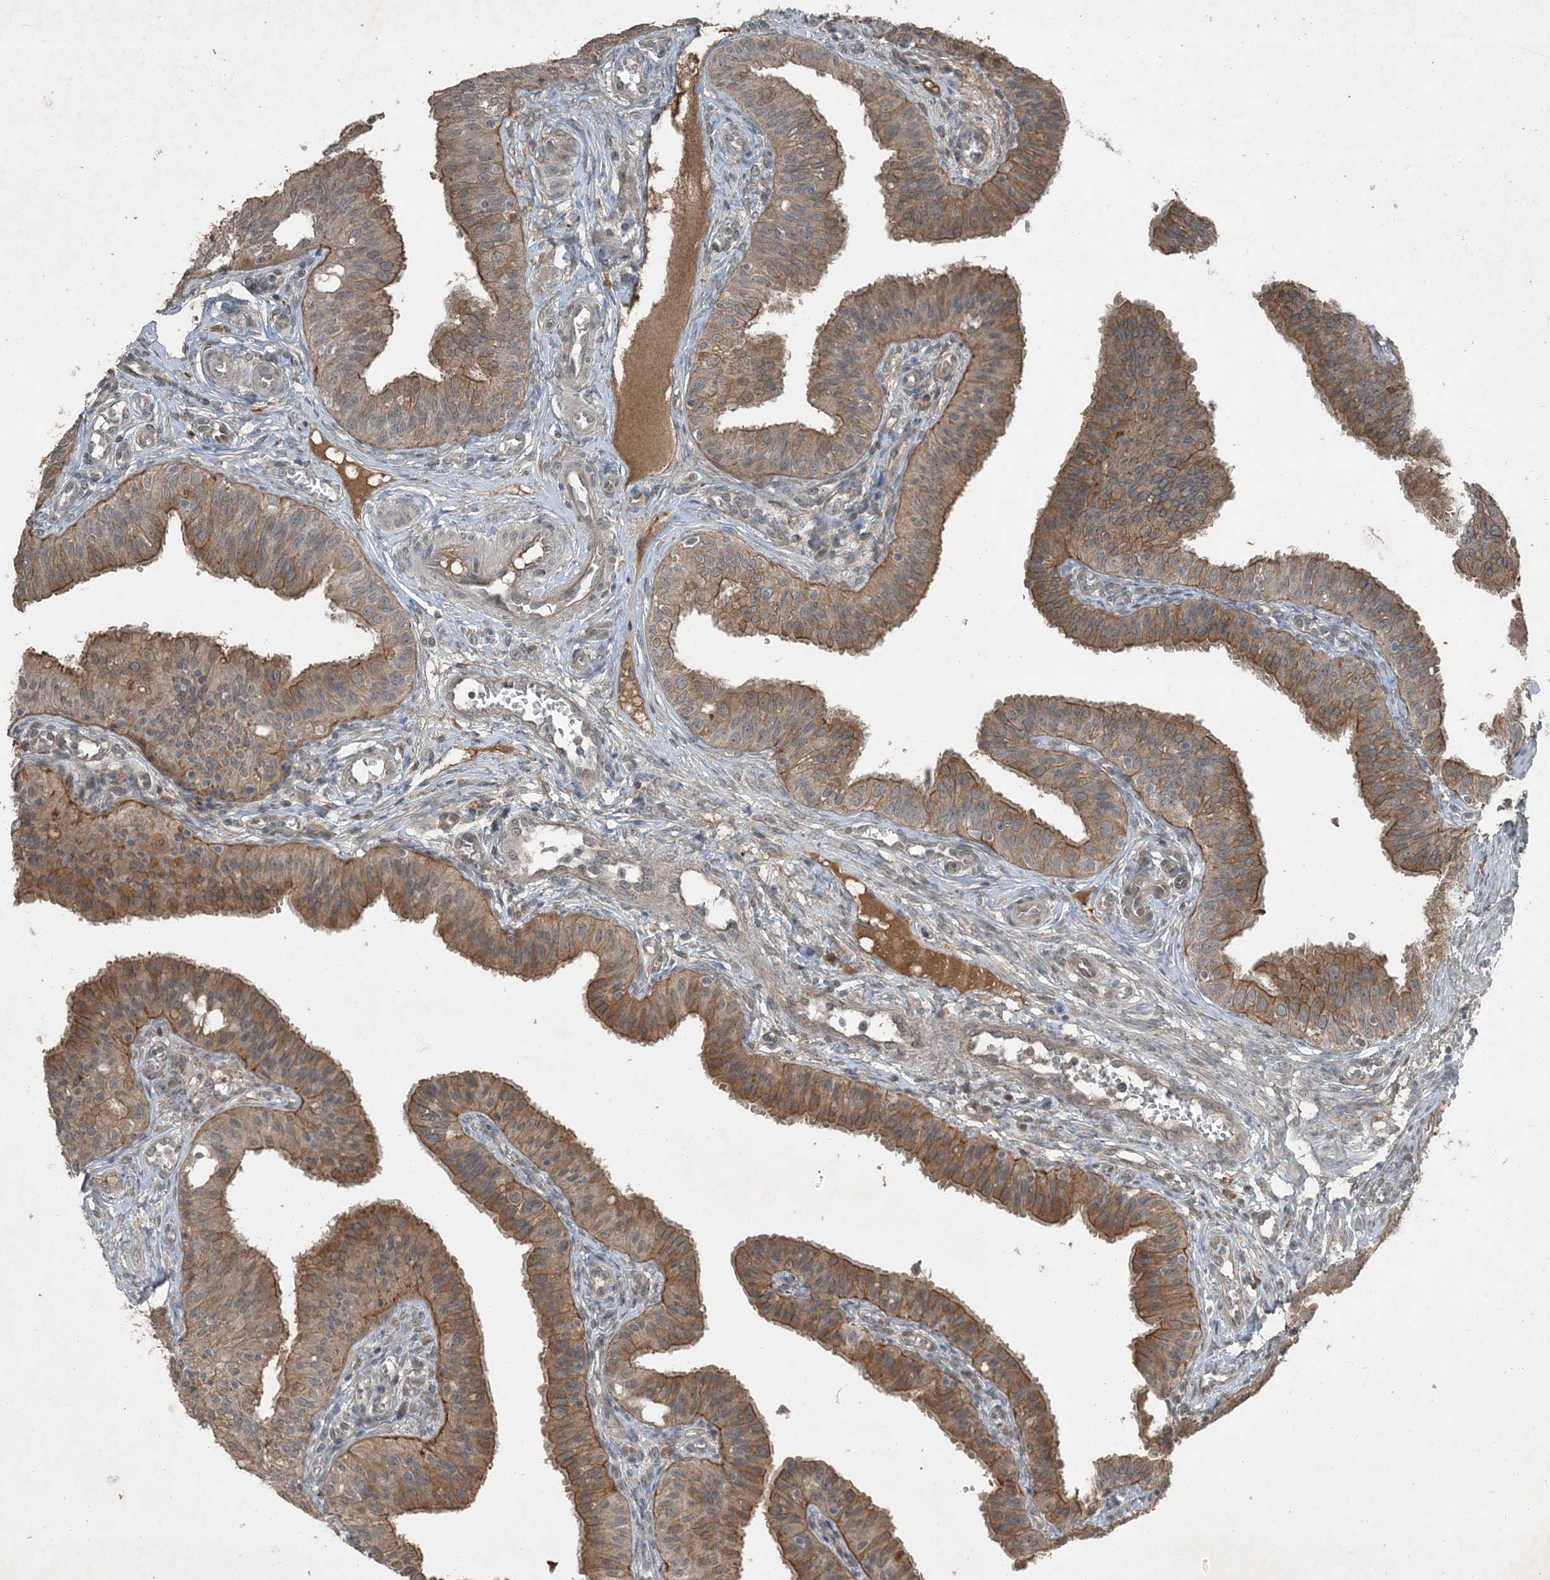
{"staining": {"intensity": "moderate", "quantity": ">75%", "location": "cytoplasmic/membranous"}, "tissue": "fallopian tube", "cell_type": "Glandular cells", "image_type": "normal", "snomed": [{"axis": "morphology", "description": "Normal tissue, NOS"}, {"axis": "topography", "description": "Fallopian tube"}, {"axis": "topography", "description": "Ovary"}], "caption": "IHC histopathology image of normal human fallopian tube stained for a protein (brown), which shows medium levels of moderate cytoplasmic/membranous staining in approximately >75% of glandular cells.", "gene": "MDN1", "patient": {"sex": "female", "age": 42}}